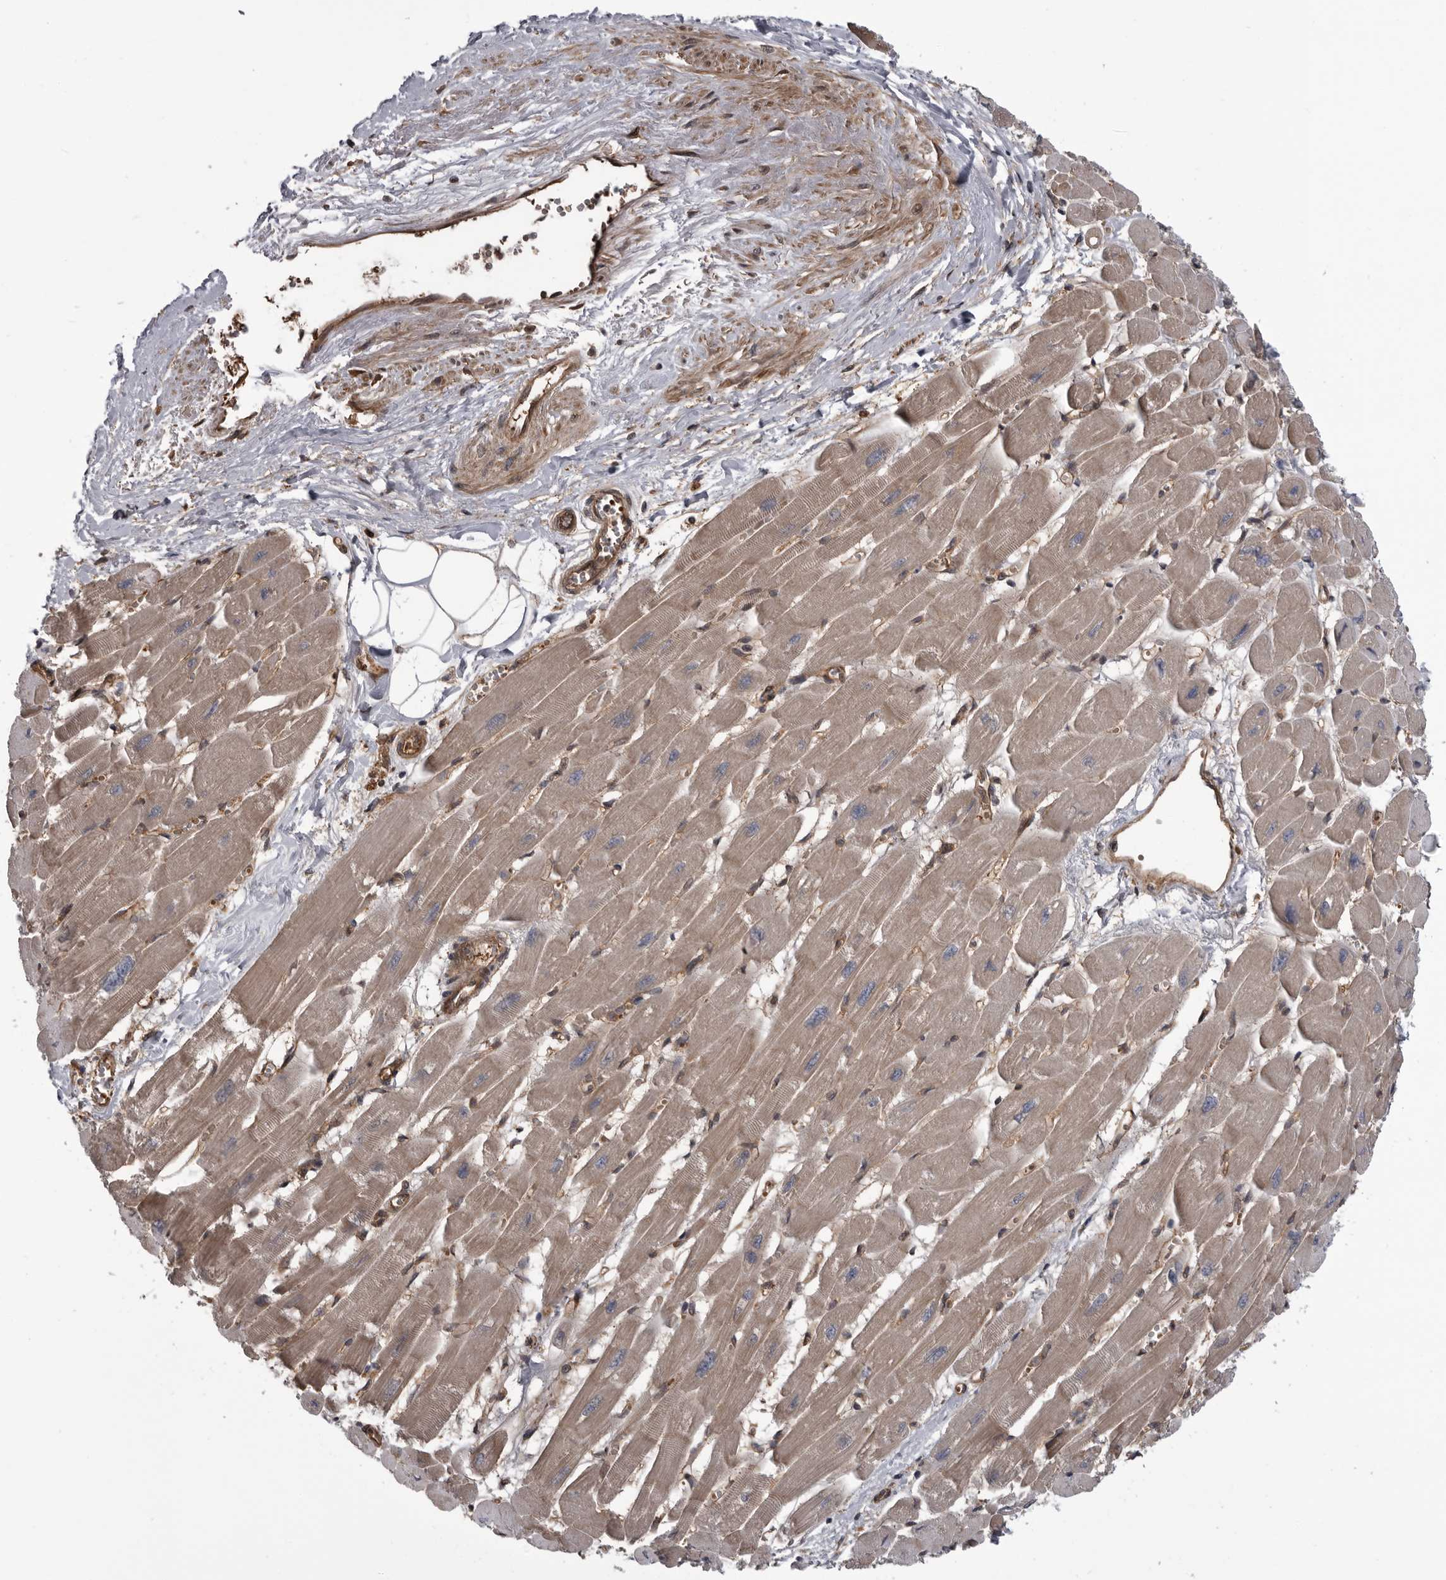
{"staining": {"intensity": "moderate", "quantity": ">75%", "location": "cytoplasmic/membranous"}, "tissue": "heart muscle", "cell_type": "Cardiomyocytes", "image_type": "normal", "snomed": [{"axis": "morphology", "description": "Normal tissue, NOS"}, {"axis": "topography", "description": "Heart"}], "caption": "This is a photomicrograph of immunohistochemistry staining of unremarkable heart muscle, which shows moderate expression in the cytoplasmic/membranous of cardiomyocytes.", "gene": "RAB3GAP2", "patient": {"sex": "female", "age": 54}}